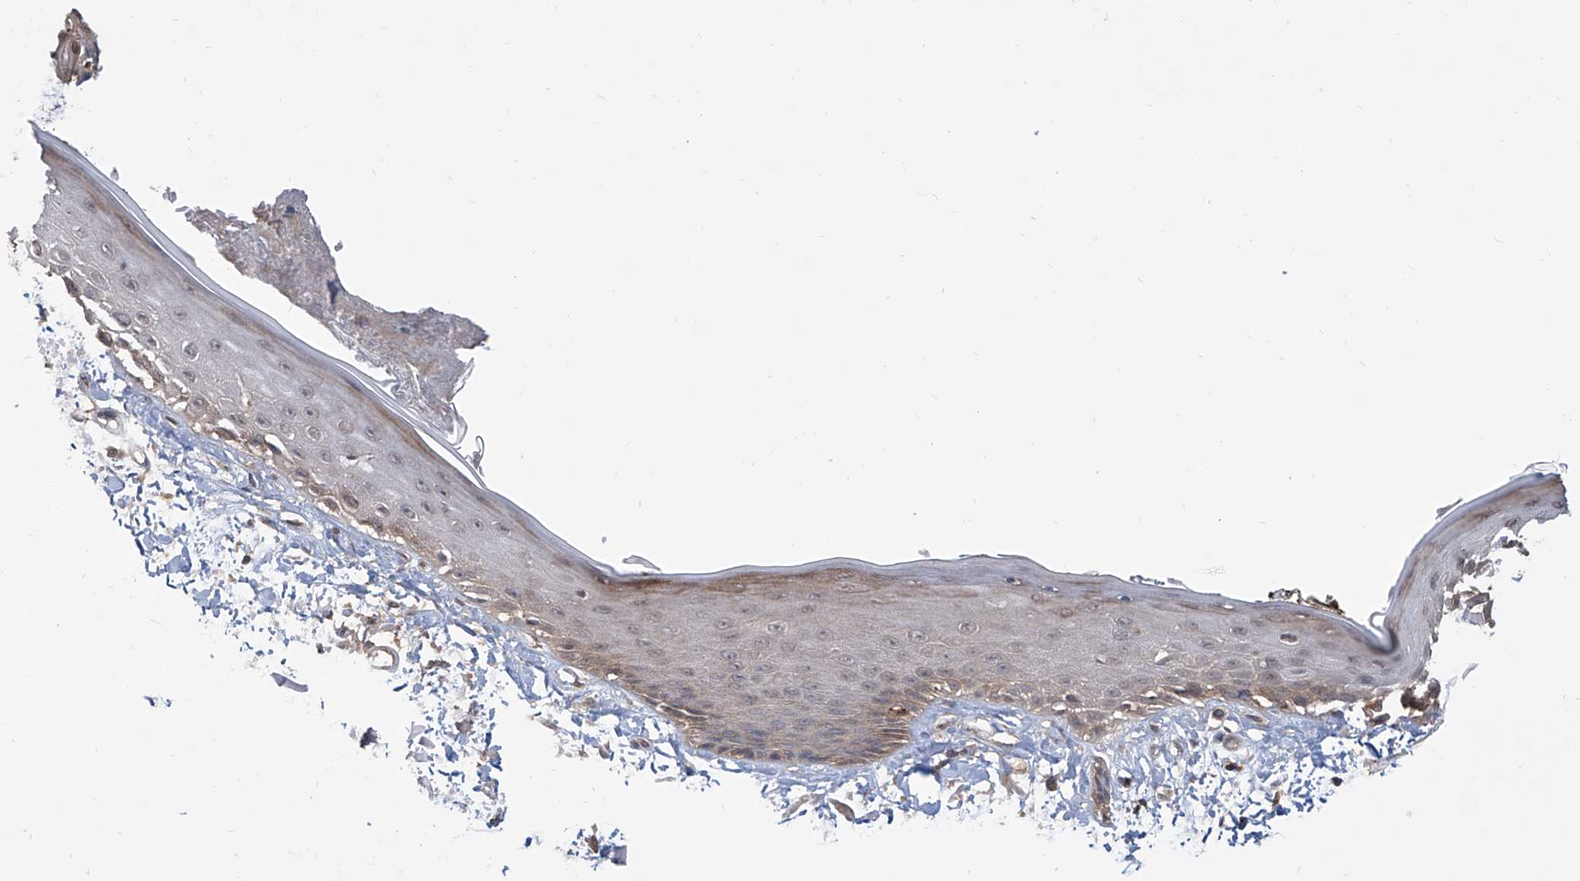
{"staining": {"intensity": "strong", "quantity": ">75%", "location": "cytoplasmic/membranous"}, "tissue": "skin", "cell_type": "Fibroblasts", "image_type": "normal", "snomed": [{"axis": "morphology", "description": "Normal tissue, NOS"}, {"axis": "topography", "description": "Skin"}, {"axis": "topography", "description": "Skeletal muscle"}], "caption": "Normal skin exhibits strong cytoplasmic/membranous positivity in about >75% of fibroblasts, visualized by immunohistochemistry. Using DAB (3,3'-diaminobenzidine) (brown) and hematoxylin (blue) stains, captured at high magnification using brightfield microscopy.", "gene": "HOXC8", "patient": {"sex": "male", "age": 83}}